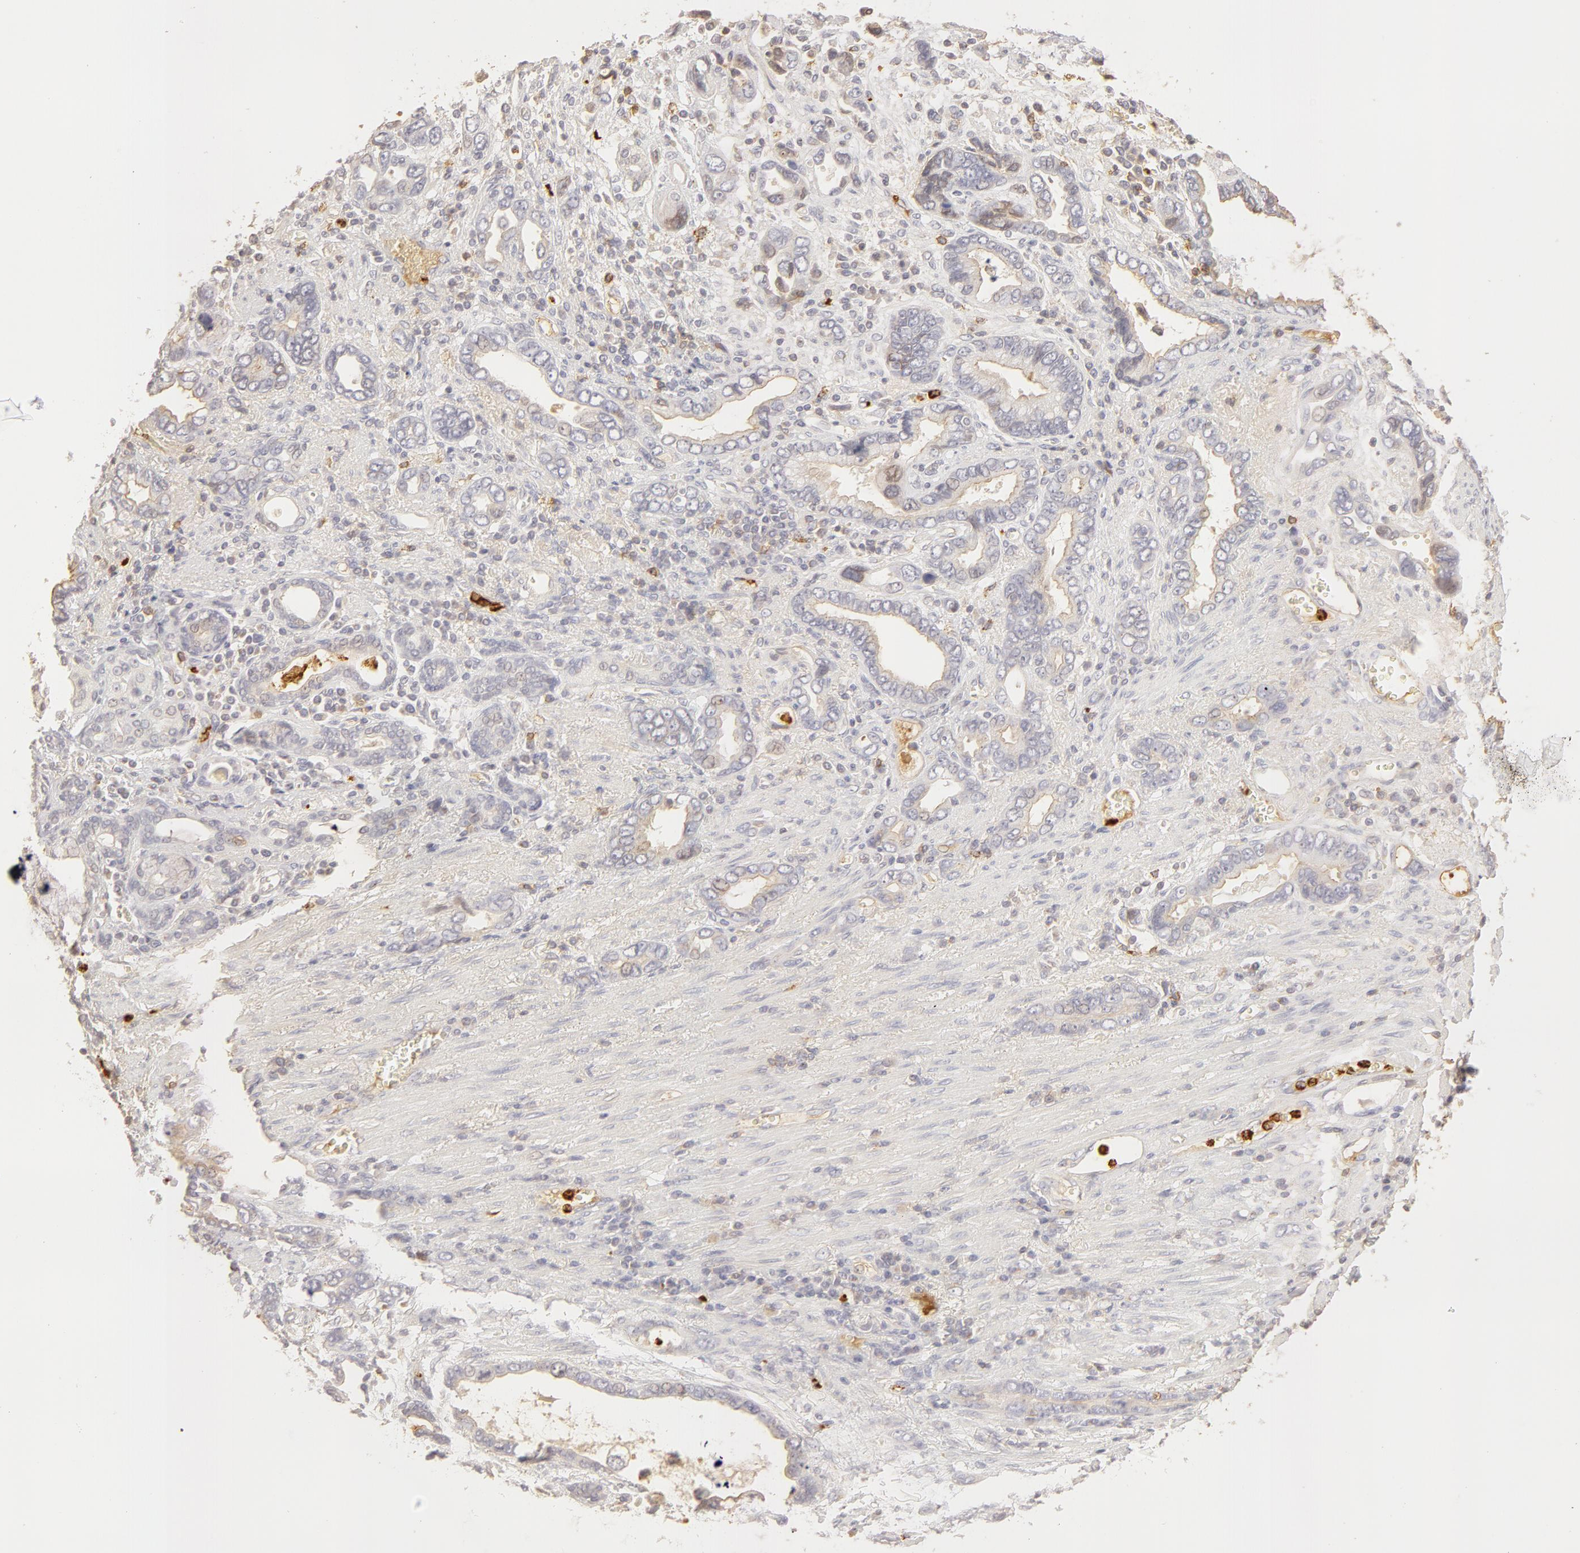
{"staining": {"intensity": "negative", "quantity": "none", "location": "none"}, "tissue": "stomach cancer", "cell_type": "Tumor cells", "image_type": "cancer", "snomed": [{"axis": "morphology", "description": "Adenocarcinoma, NOS"}, {"axis": "topography", "description": "Stomach"}], "caption": "Adenocarcinoma (stomach) was stained to show a protein in brown. There is no significant positivity in tumor cells.", "gene": "C1R", "patient": {"sex": "male", "age": 78}}